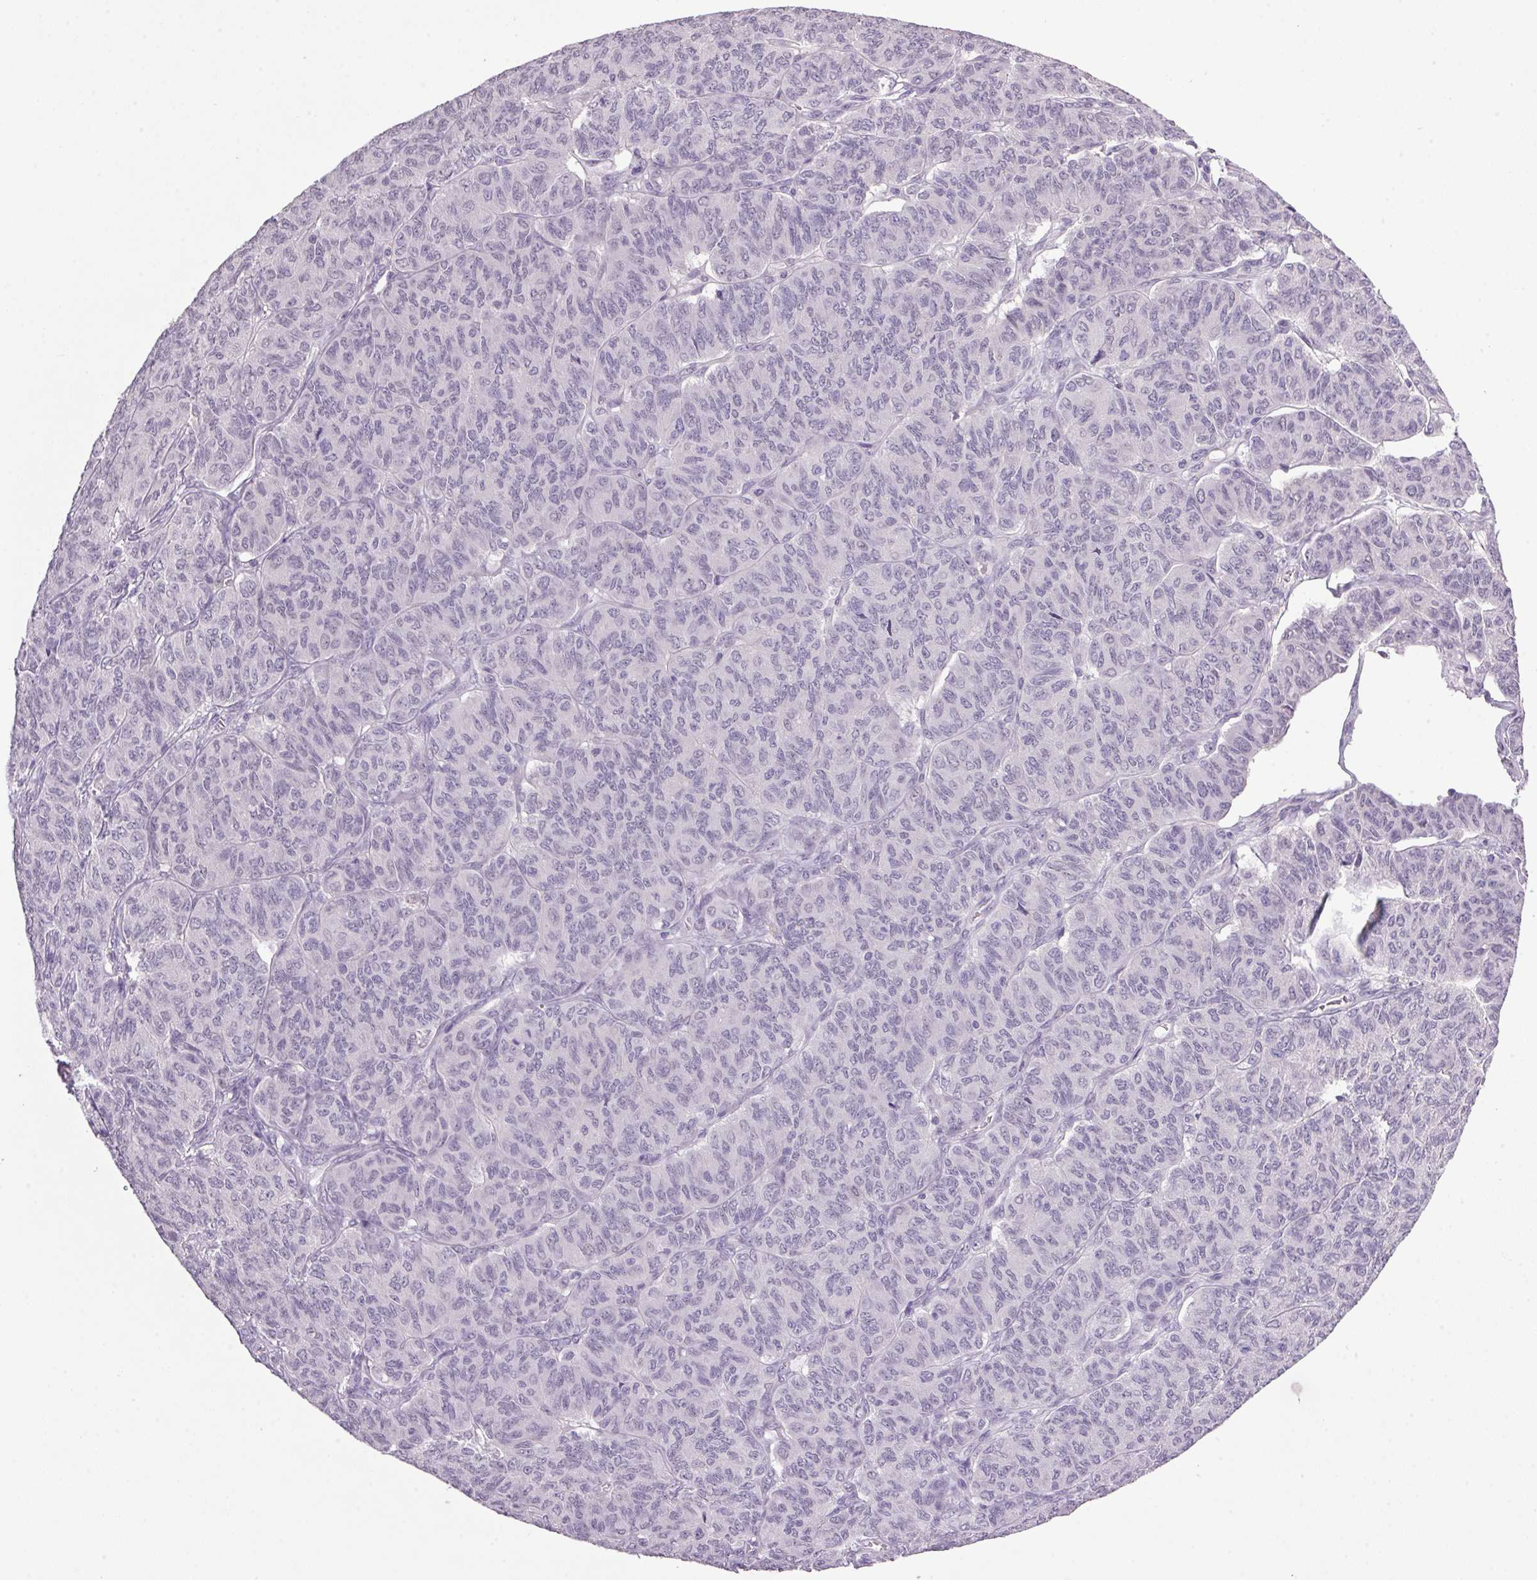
{"staining": {"intensity": "negative", "quantity": "none", "location": "none"}, "tissue": "ovarian cancer", "cell_type": "Tumor cells", "image_type": "cancer", "snomed": [{"axis": "morphology", "description": "Carcinoma, endometroid"}, {"axis": "topography", "description": "Ovary"}], "caption": "Endometroid carcinoma (ovarian) was stained to show a protein in brown. There is no significant expression in tumor cells.", "gene": "TRDN", "patient": {"sex": "female", "age": 80}}